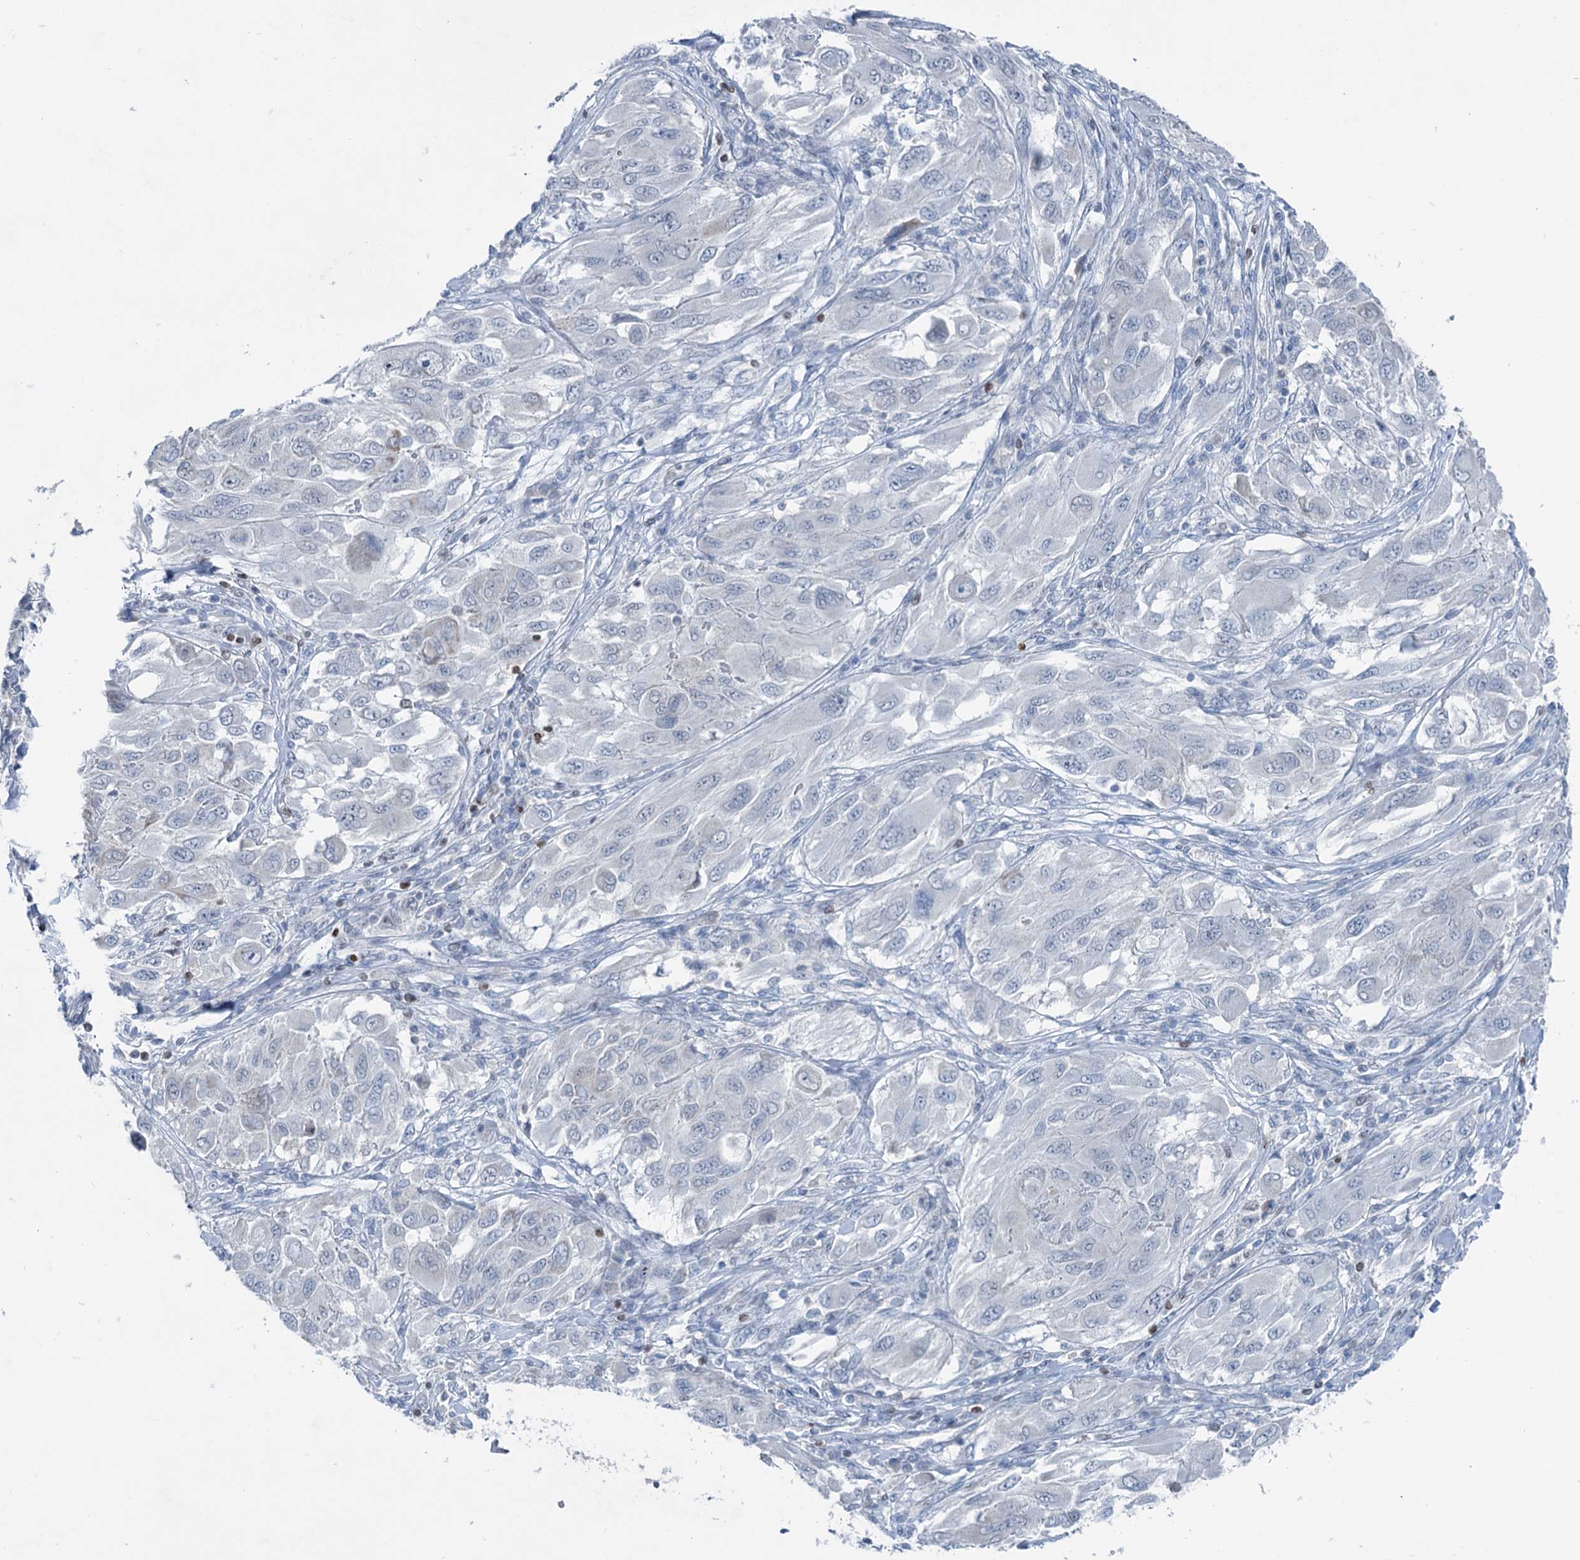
{"staining": {"intensity": "negative", "quantity": "none", "location": "none"}, "tissue": "melanoma", "cell_type": "Tumor cells", "image_type": "cancer", "snomed": [{"axis": "morphology", "description": "Malignant melanoma, NOS"}, {"axis": "topography", "description": "Skin"}], "caption": "Immunohistochemical staining of melanoma displays no significant positivity in tumor cells.", "gene": "ELP4", "patient": {"sex": "female", "age": 91}}